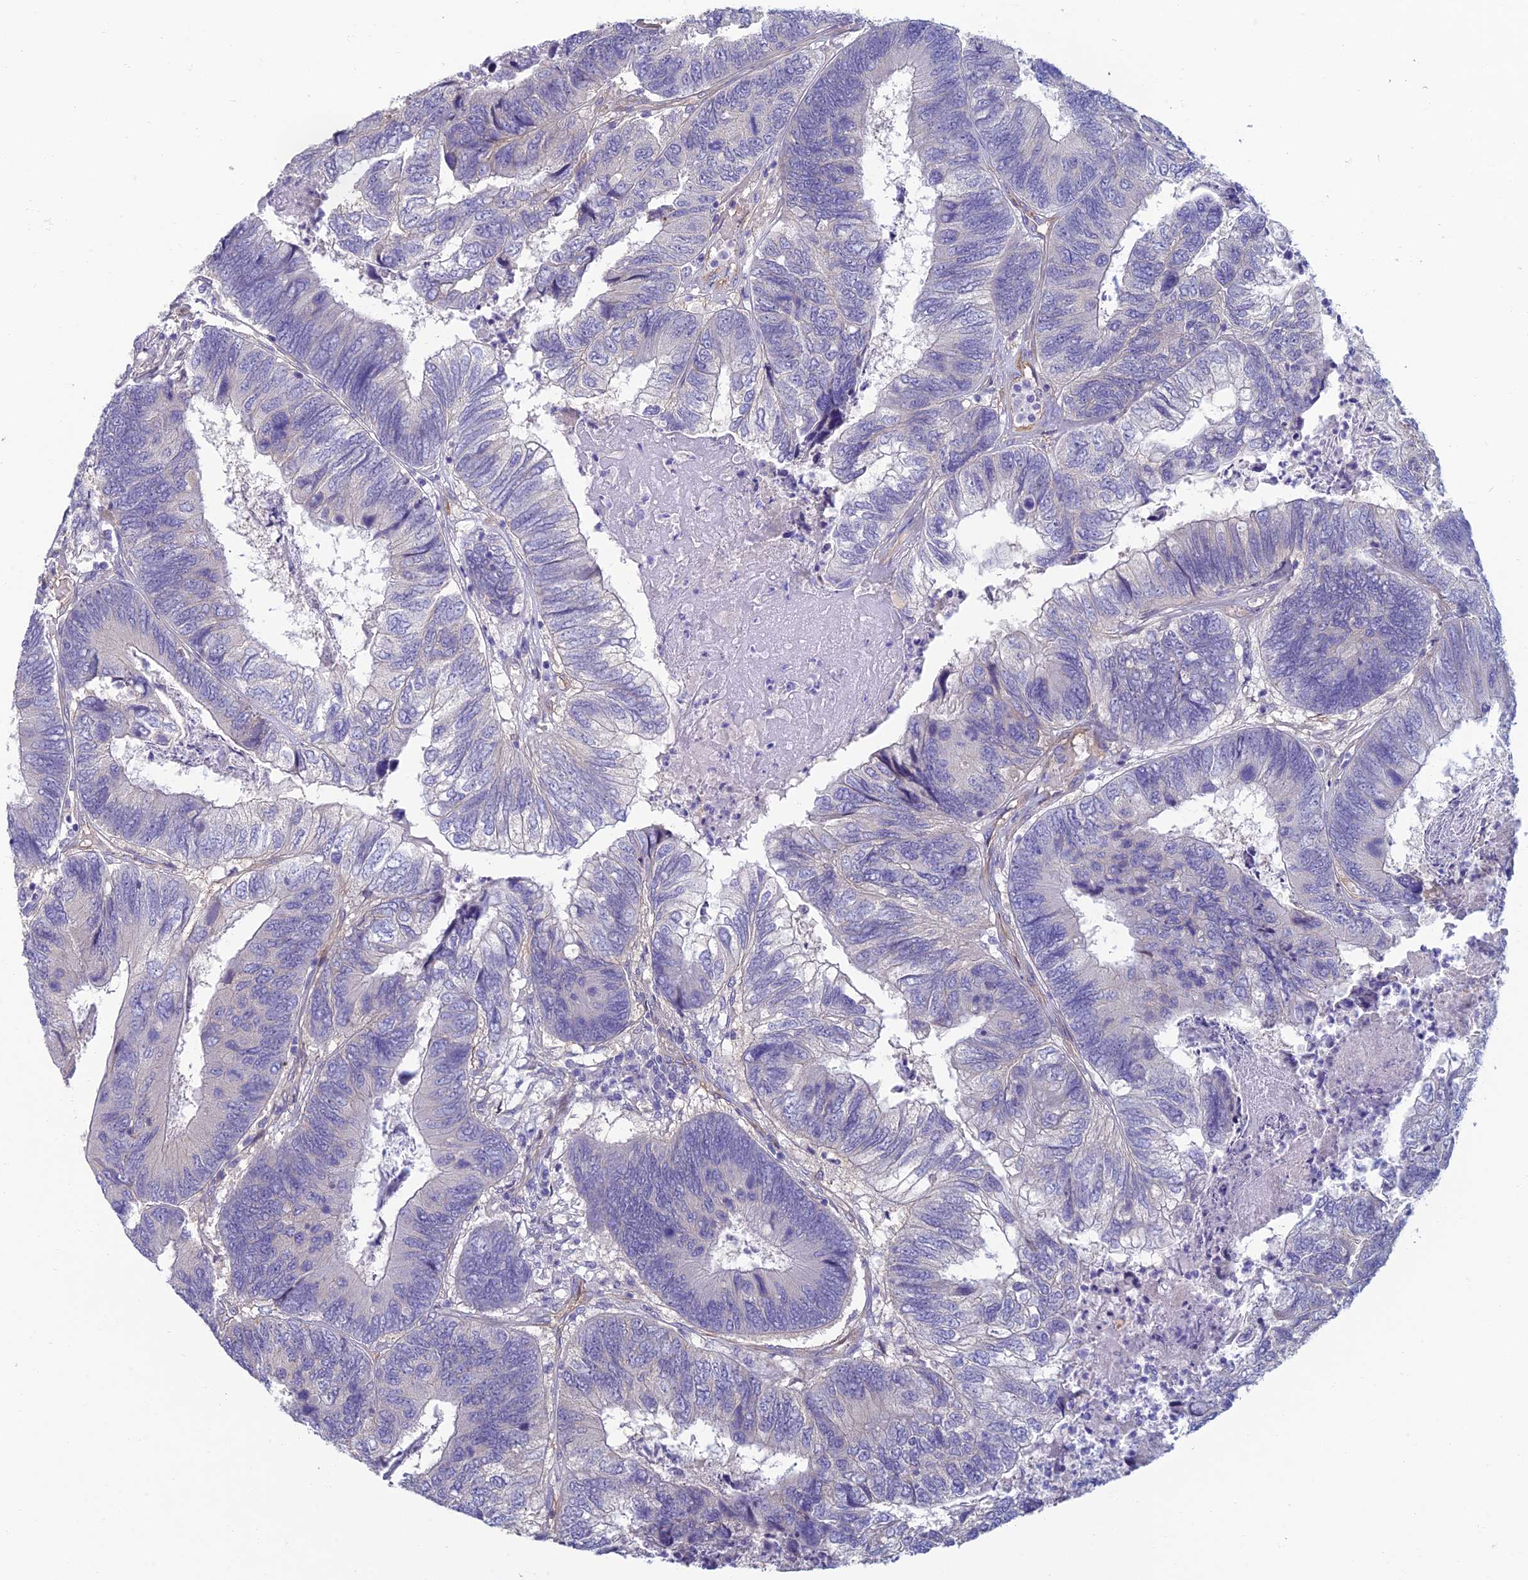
{"staining": {"intensity": "negative", "quantity": "none", "location": "none"}, "tissue": "colorectal cancer", "cell_type": "Tumor cells", "image_type": "cancer", "snomed": [{"axis": "morphology", "description": "Adenocarcinoma, NOS"}, {"axis": "topography", "description": "Colon"}], "caption": "Histopathology image shows no protein positivity in tumor cells of colorectal adenocarcinoma tissue. (Immunohistochemistry (ihc), brightfield microscopy, high magnification).", "gene": "NEURL1", "patient": {"sex": "female", "age": 67}}